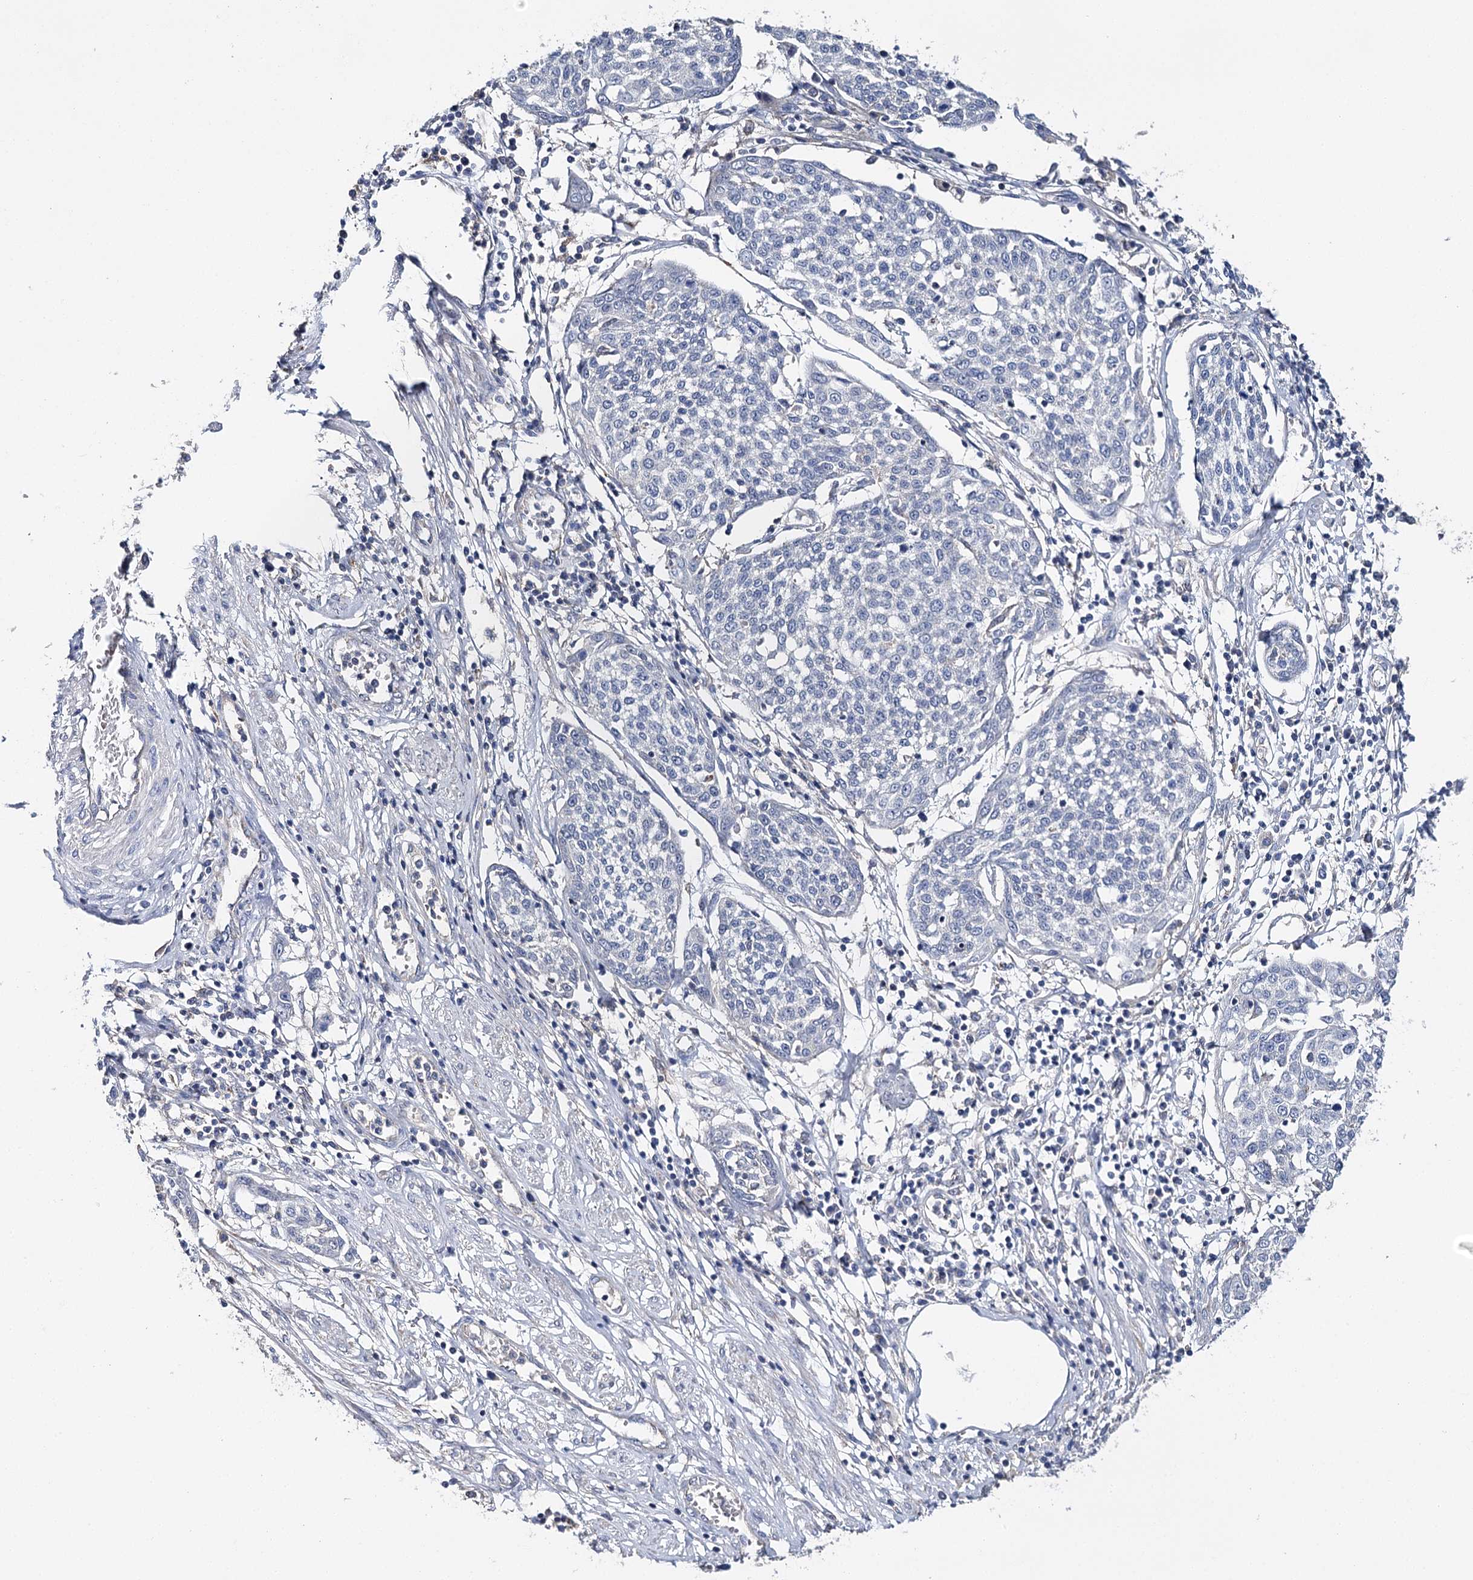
{"staining": {"intensity": "negative", "quantity": "none", "location": "none"}, "tissue": "cervical cancer", "cell_type": "Tumor cells", "image_type": "cancer", "snomed": [{"axis": "morphology", "description": "Squamous cell carcinoma, NOS"}, {"axis": "topography", "description": "Cervix"}], "caption": "IHC photomicrograph of cervical squamous cell carcinoma stained for a protein (brown), which reveals no staining in tumor cells. The staining is performed using DAB brown chromogen with nuclei counter-stained in using hematoxylin.", "gene": "EPYC", "patient": {"sex": "female", "age": 34}}